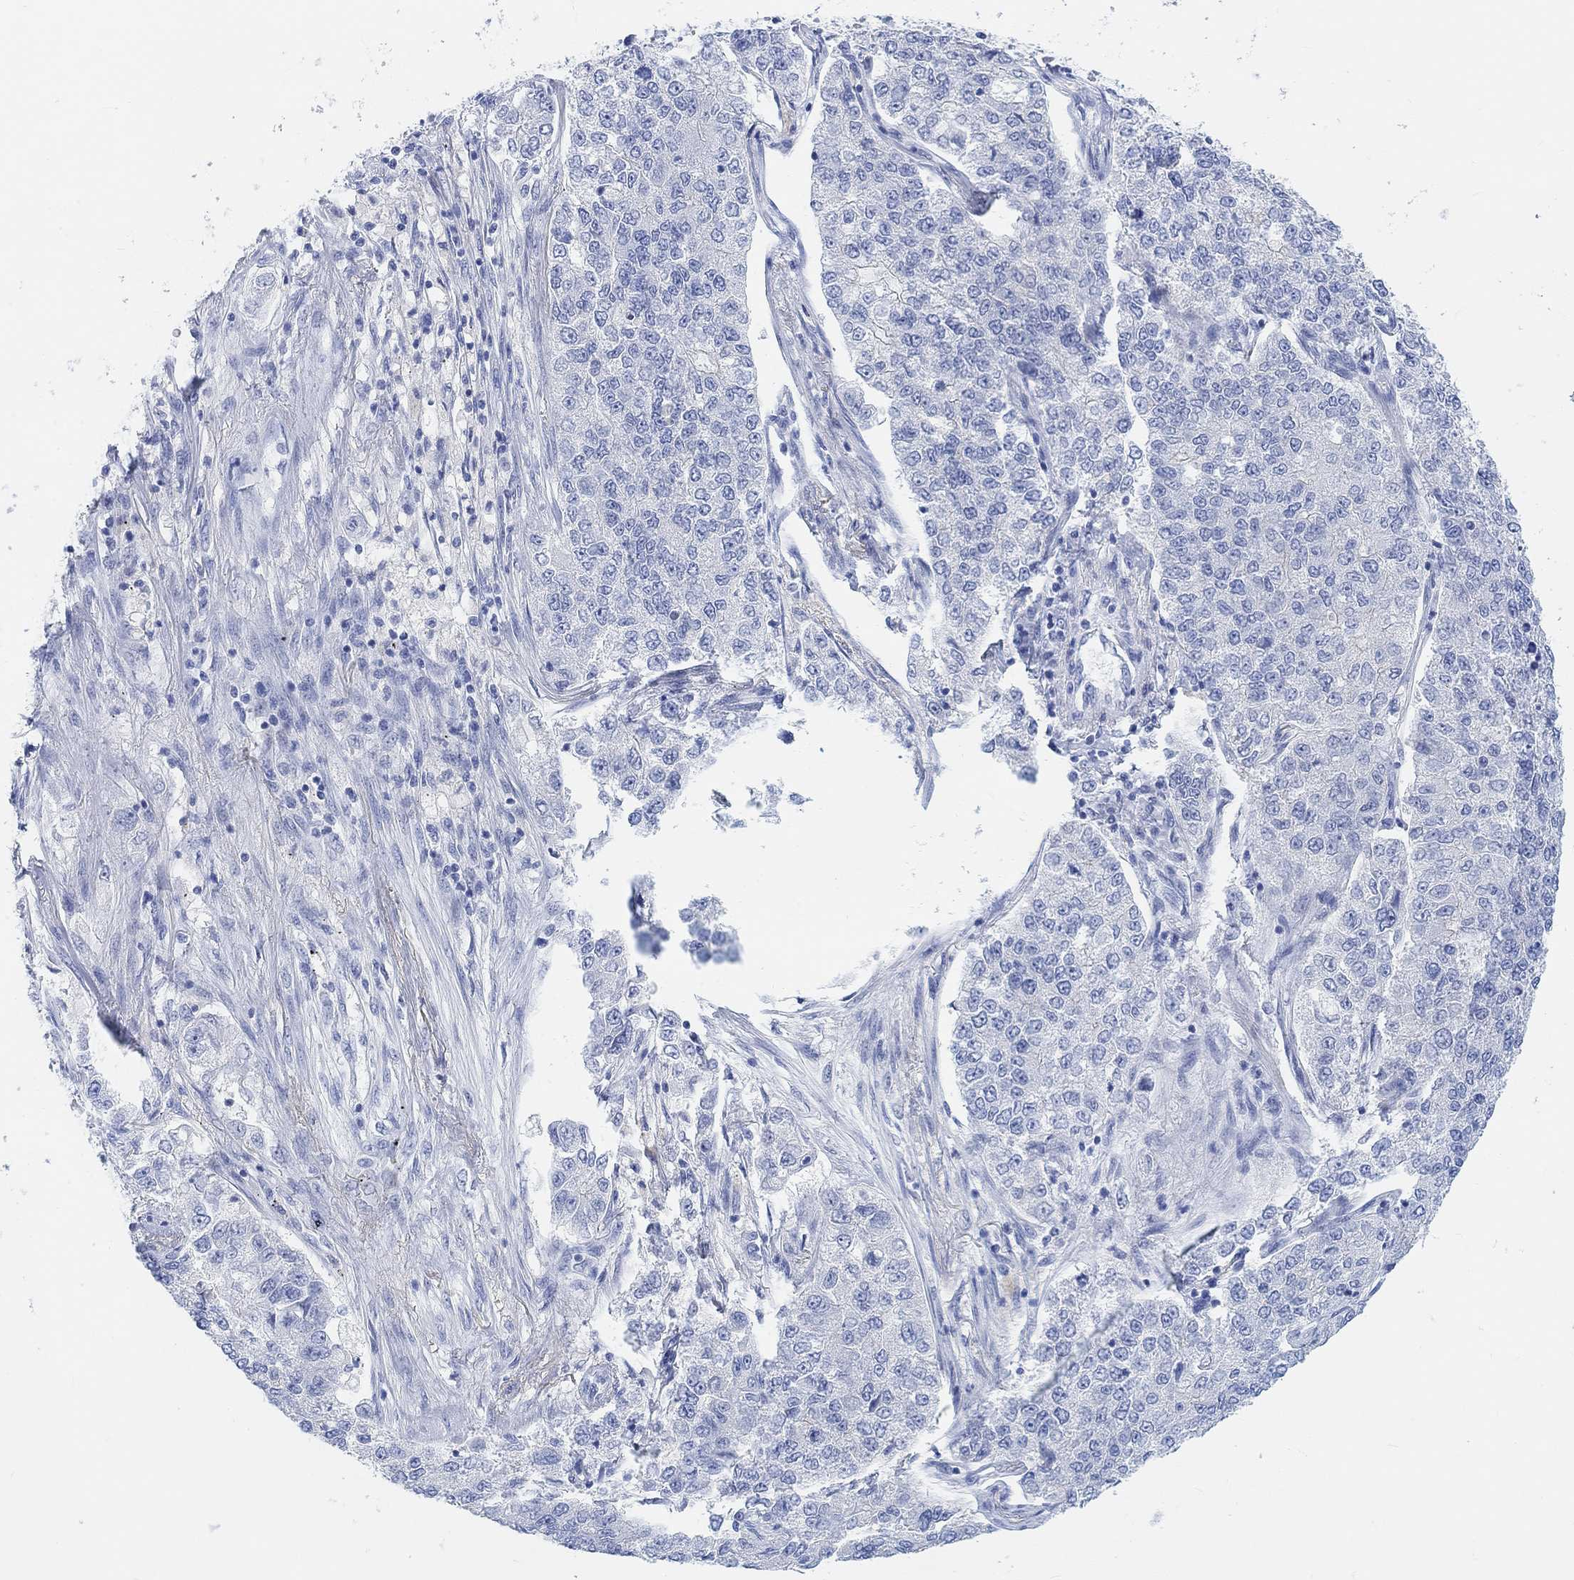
{"staining": {"intensity": "negative", "quantity": "none", "location": "none"}, "tissue": "lung cancer", "cell_type": "Tumor cells", "image_type": "cancer", "snomed": [{"axis": "morphology", "description": "Adenocarcinoma, NOS"}, {"axis": "topography", "description": "Lung"}], "caption": "Tumor cells show no significant staining in lung adenocarcinoma. Brightfield microscopy of immunohistochemistry (IHC) stained with DAB (3,3'-diaminobenzidine) (brown) and hematoxylin (blue), captured at high magnification.", "gene": "ENO4", "patient": {"sex": "male", "age": 49}}